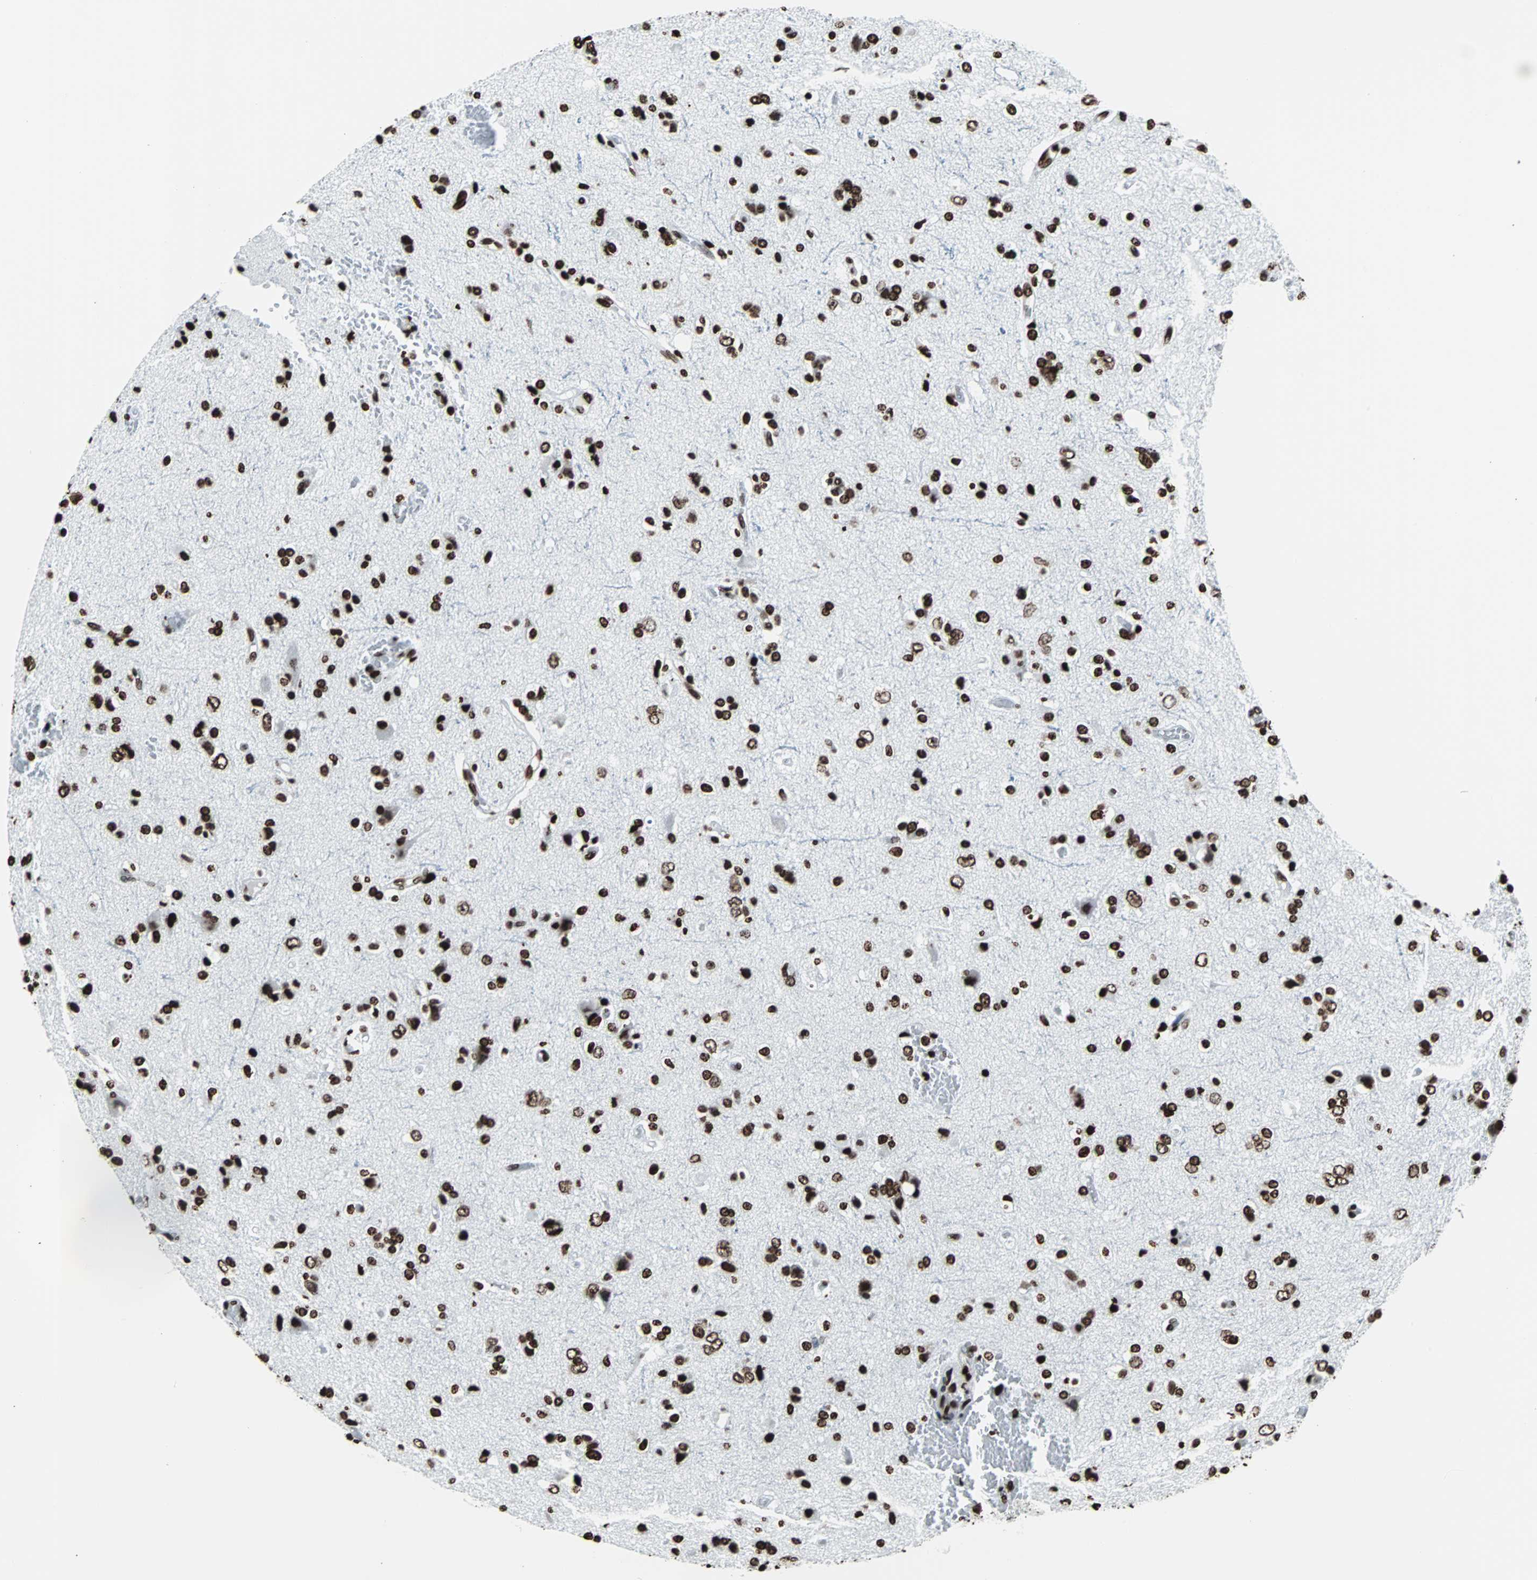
{"staining": {"intensity": "strong", "quantity": ">75%", "location": "nuclear"}, "tissue": "glioma", "cell_type": "Tumor cells", "image_type": "cancer", "snomed": [{"axis": "morphology", "description": "Glioma, malignant, High grade"}, {"axis": "topography", "description": "Brain"}], "caption": "This is an image of immunohistochemistry staining of malignant glioma (high-grade), which shows strong staining in the nuclear of tumor cells.", "gene": "H2BC18", "patient": {"sex": "male", "age": 47}}